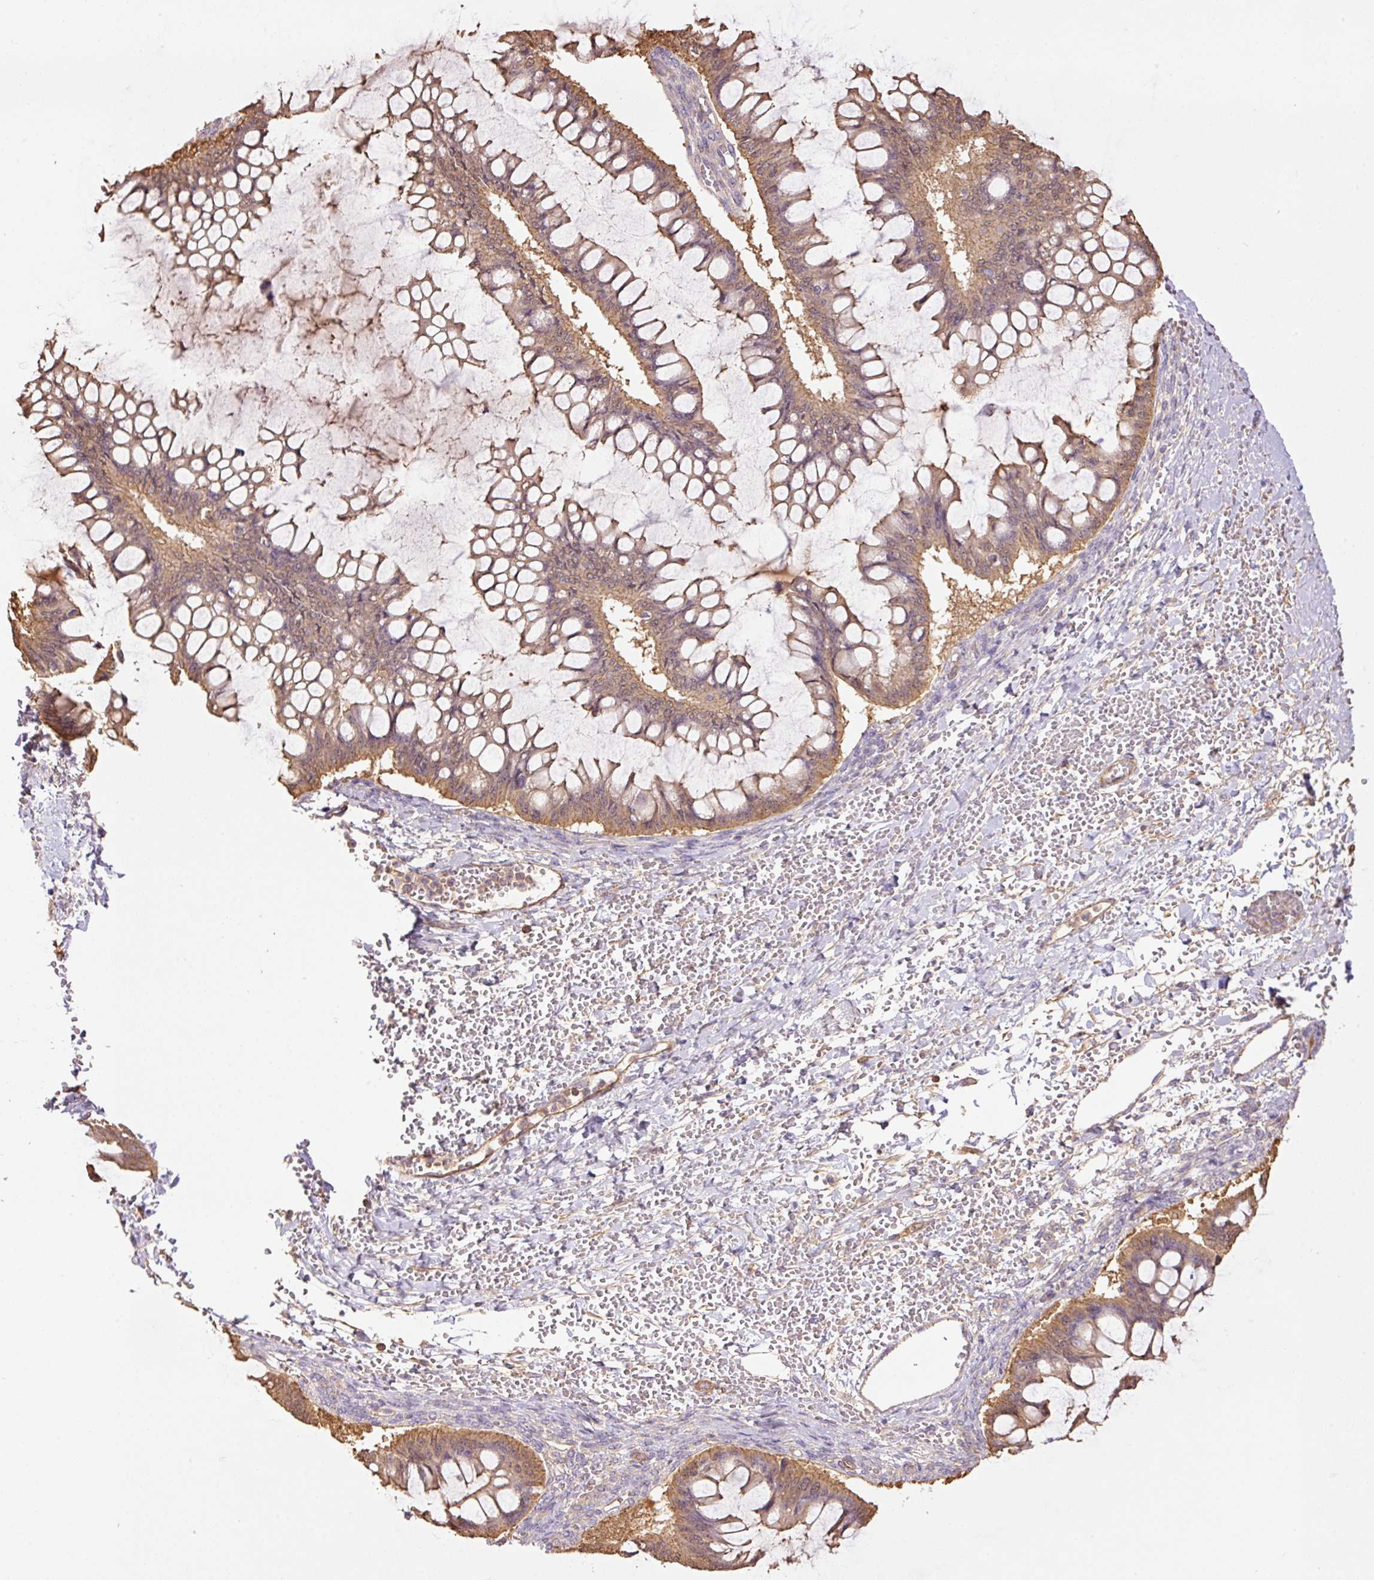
{"staining": {"intensity": "moderate", "quantity": ">75%", "location": "cytoplasmic/membranous"}, "tissue": "ovarian cancer", "cell_type": "Tumor cells", "image_type": "cancer", "snomed": [{"axis": "morphology", "description": "Cystadenocarcinoma, mucinous, NOS"}, {"axis": "topography", "description": "Ovary"}], "caption": "Immunohistochemistry of human mucinous cystadenocarcinoma (ovarian) exhibits medium levels of moderate cytoplasmic/membranous expression in approximately >75% of tumor cells.", "gene": "PPP1R1B", "patient": {"sex": "female", "age": 73}}